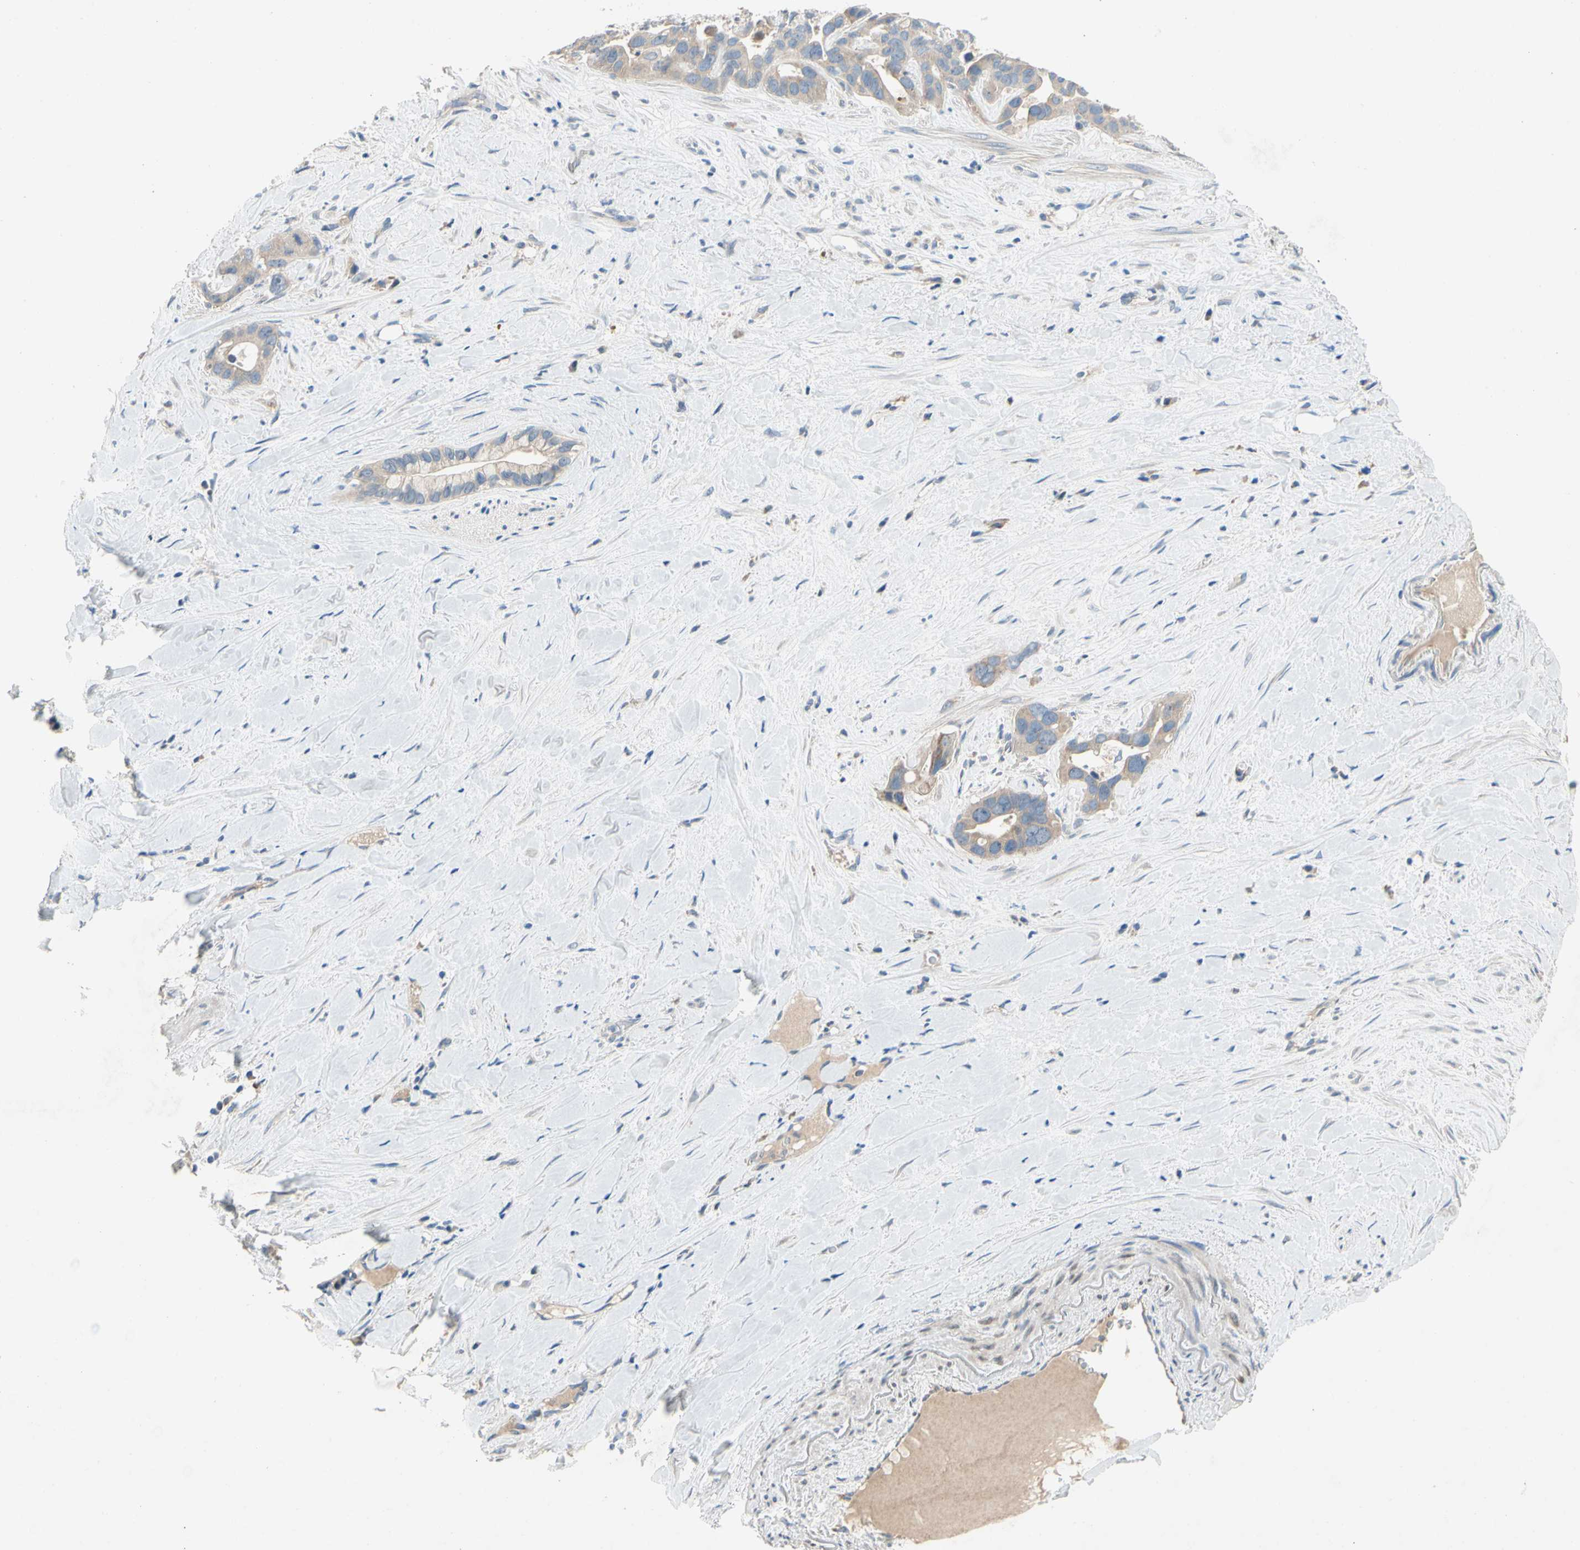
{"staining": {"intensity": "weak", "quantity": ">75%", "location": "cytoplasmic/membranous"}, "tissue": "liver cancer", "cell_type": "Tumor cells", "image_type": "cancer", "snomed": [{"axis": "morphology", "description": "Cholangiocarcinoma"}, {"axis": "topography", "description": "Liver"}], "caption": "The photomicrograph shows staining of liver cancer (cholangiocarcinoma), revealing weak cytoplasmic/membranous protein expression (brown color) within tumor cells. The staining was performed using DAB to visualize the protein expression in brown, while the nuclei were stained in blue with hematoxylin (Magnification: 20x).", "gene": "KLHDC8B", "patient": {"sex": "female", "age": 65}}